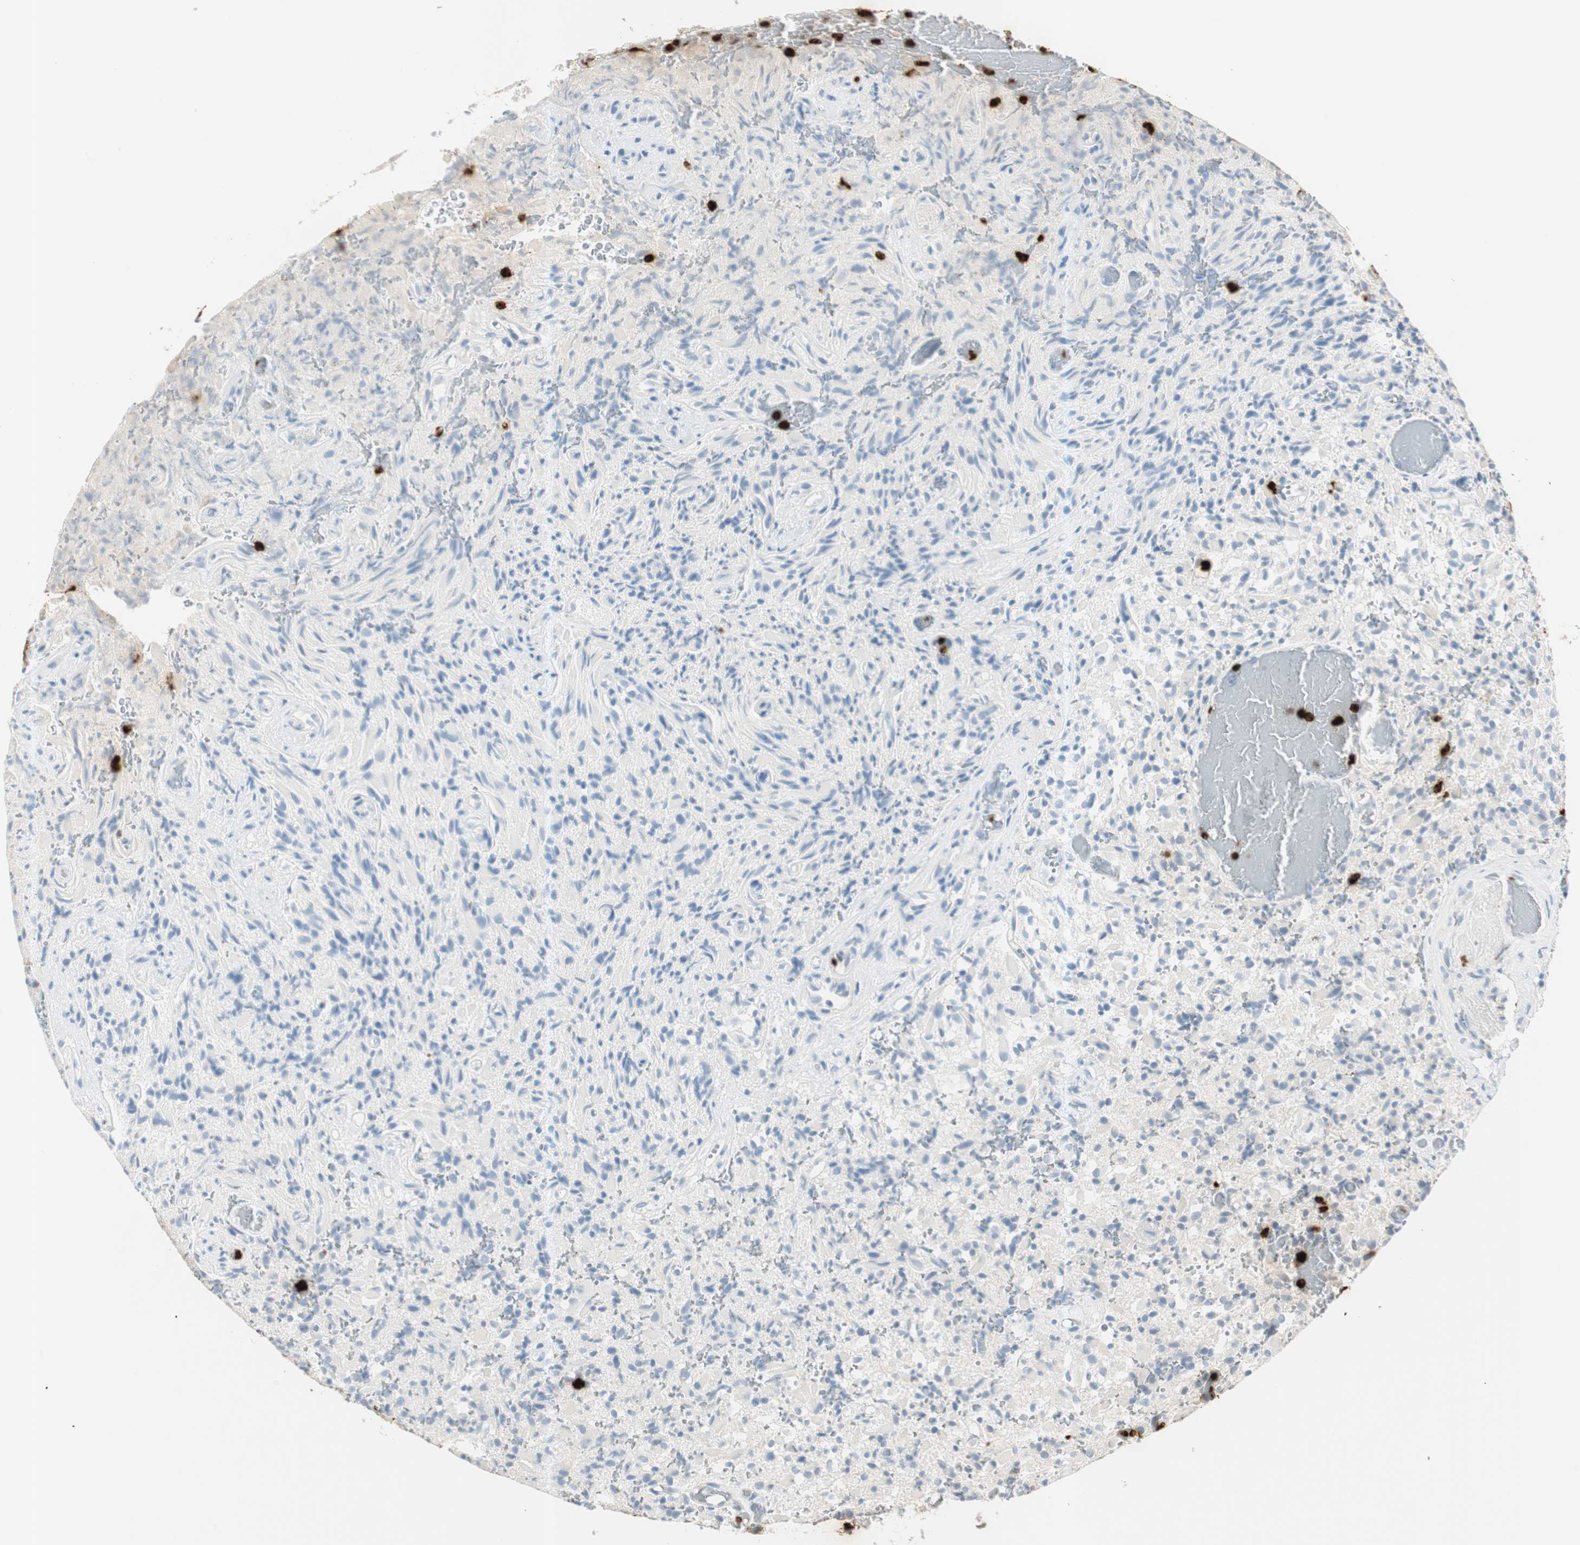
{"staining": {"intensity": "negative", "quantity": "none", "location": "none"}, "tissue": "glioma", "cell_type": "Tumor cells", "image_type": "cancer", "snomed": [{"axis": "morphology", "description": "Glioma, malignant, High grade"}, {"axis": "topography", "description": "Brain"}], "caption": "Glioma was stained to show a protein in brown. There is no significant staining in tumor cells. (DAB immunohistochemistry (IHC) with hematoxylin counter stain).", "gene": "PRTN3", "patient": {"sex": "male", "age": 71}}